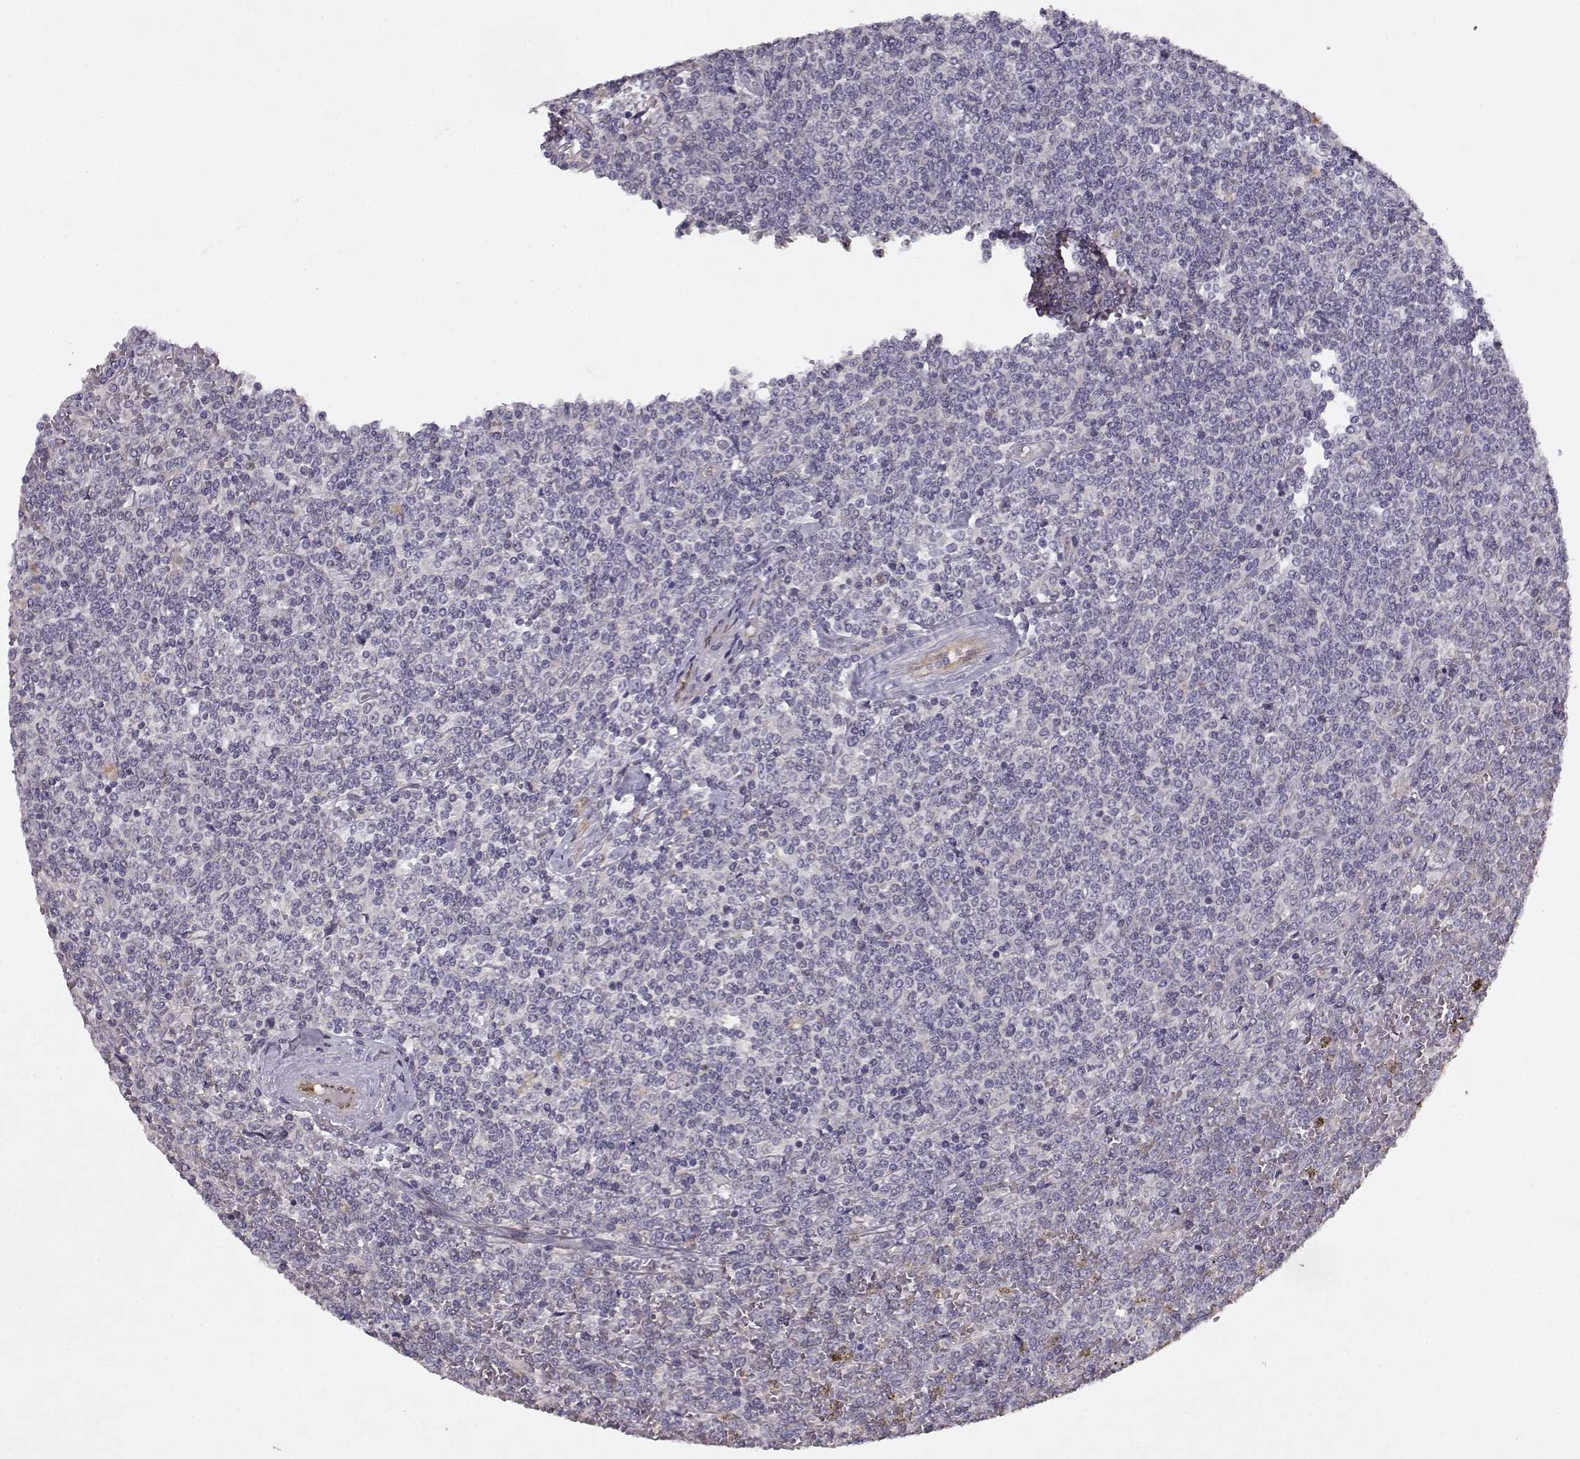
{"staining": {"intensity": "negative", "quantity": "none", "location": "none"}, "tissue": "lymphoma", "cell_type": "Tumor cells", "image_type": "cancer", "snomed": [{"axis": "morphology", "description": "Malignant lymphoma, non-Hodgkin's type, Low grade"}, {"axis": "topography", "description": "Spleen"}], "caption": "This is an IHC micrograph of human malignant lymphoma, non-Hodgkin's type (low-grade). There is no expression in tumor cells.", "gene": "BMX", "patient": {"sex": "female", "age": 19}}